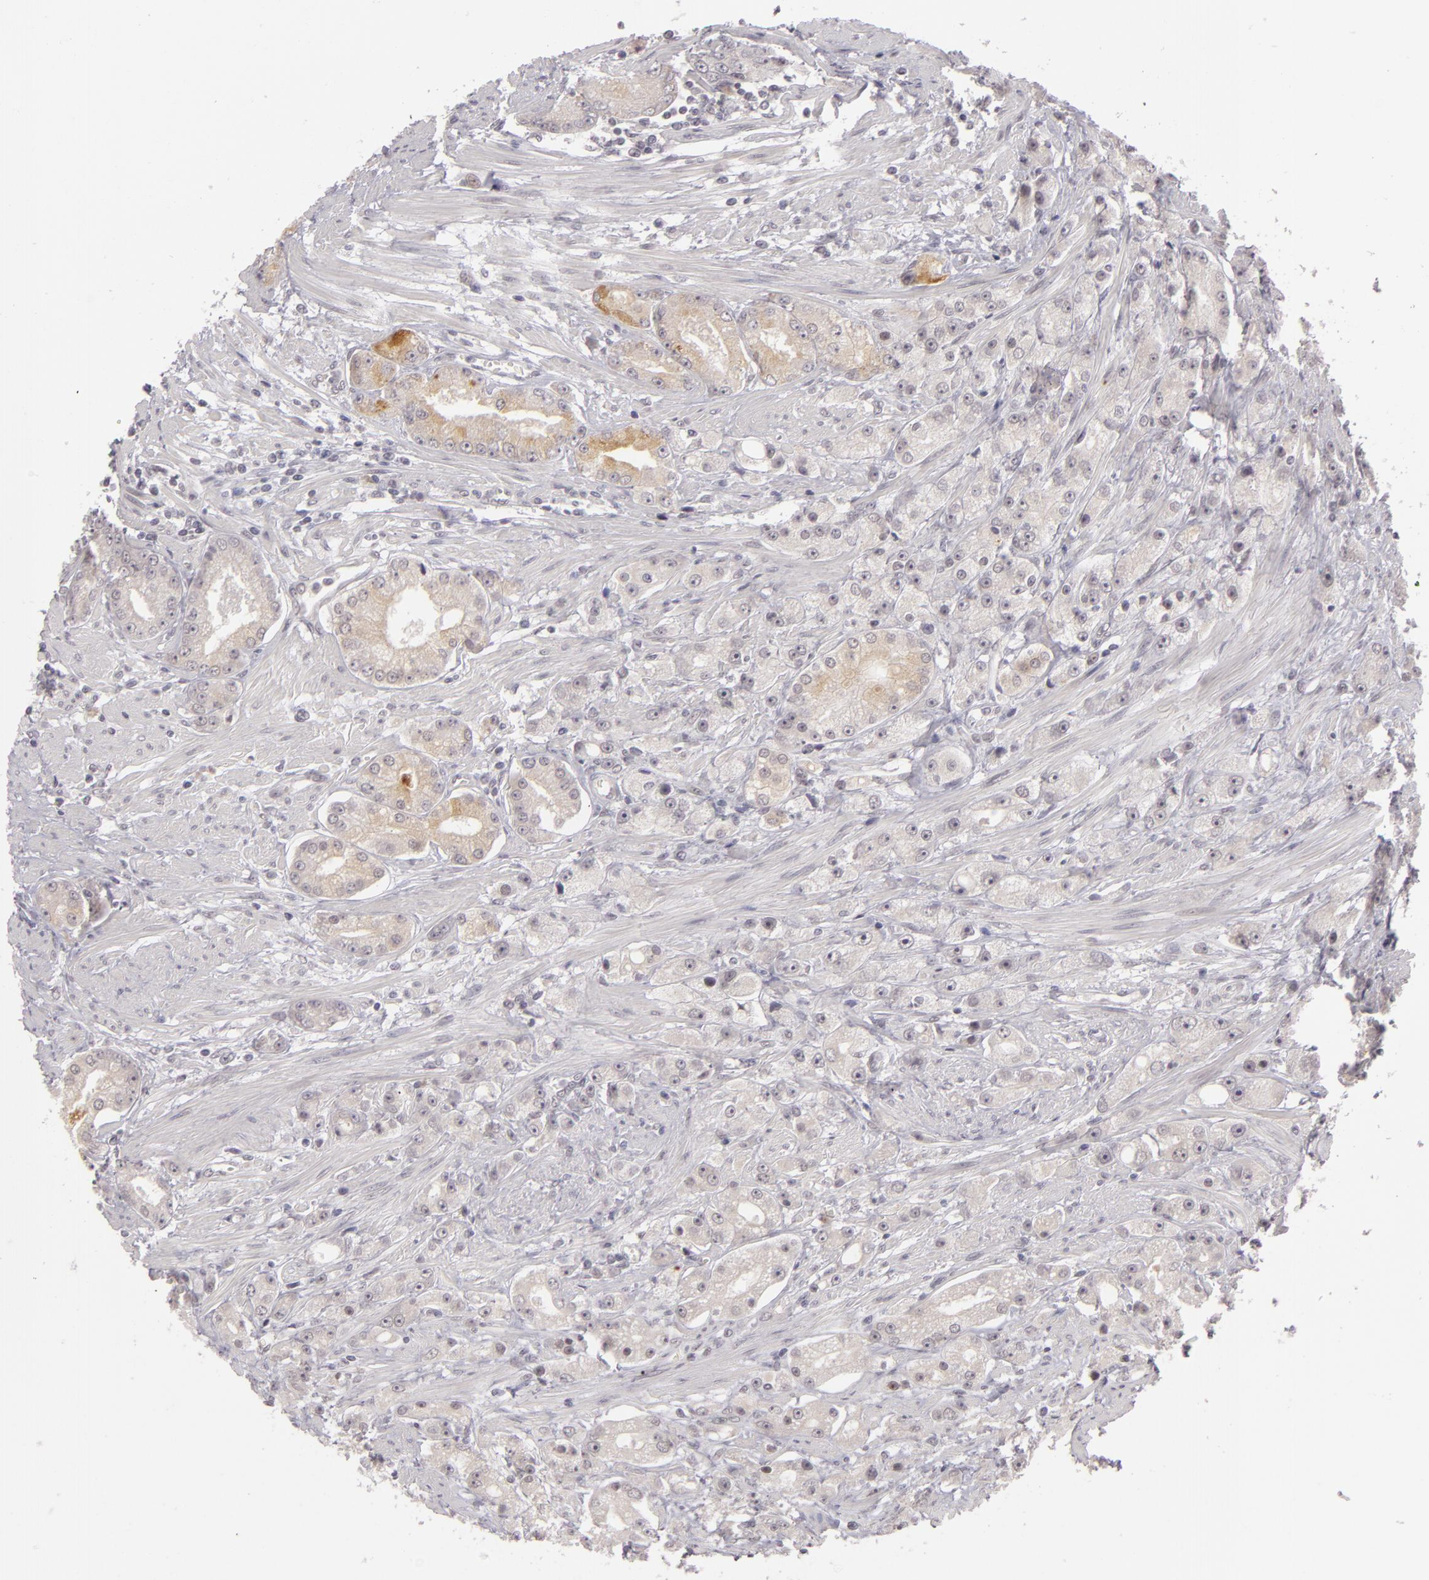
{"staining": {"intensity": "weak", "quantity": "<25%", "location": "cytoplasmic/membranous"}, "tissue": "prostate cancer", "cell_type": "Tumor cells", "image_type": "cancer", "snomed": [{"axis": "morphology", "description": "Adenocarcinoma, Medium grade"}, {"axis": "topography", "description": "Prostate"}], "caption": "Tumor cells show no significant staining in prostate adenocarcinoma (medium-grade). The staining is performed using DAB (3,3'-diaminobenzidine) brown chromogen with nuclei counter-stained in using hematoxylin.", "gene": "ZNF205", "patient": {"sex": "male", "age": 72}}